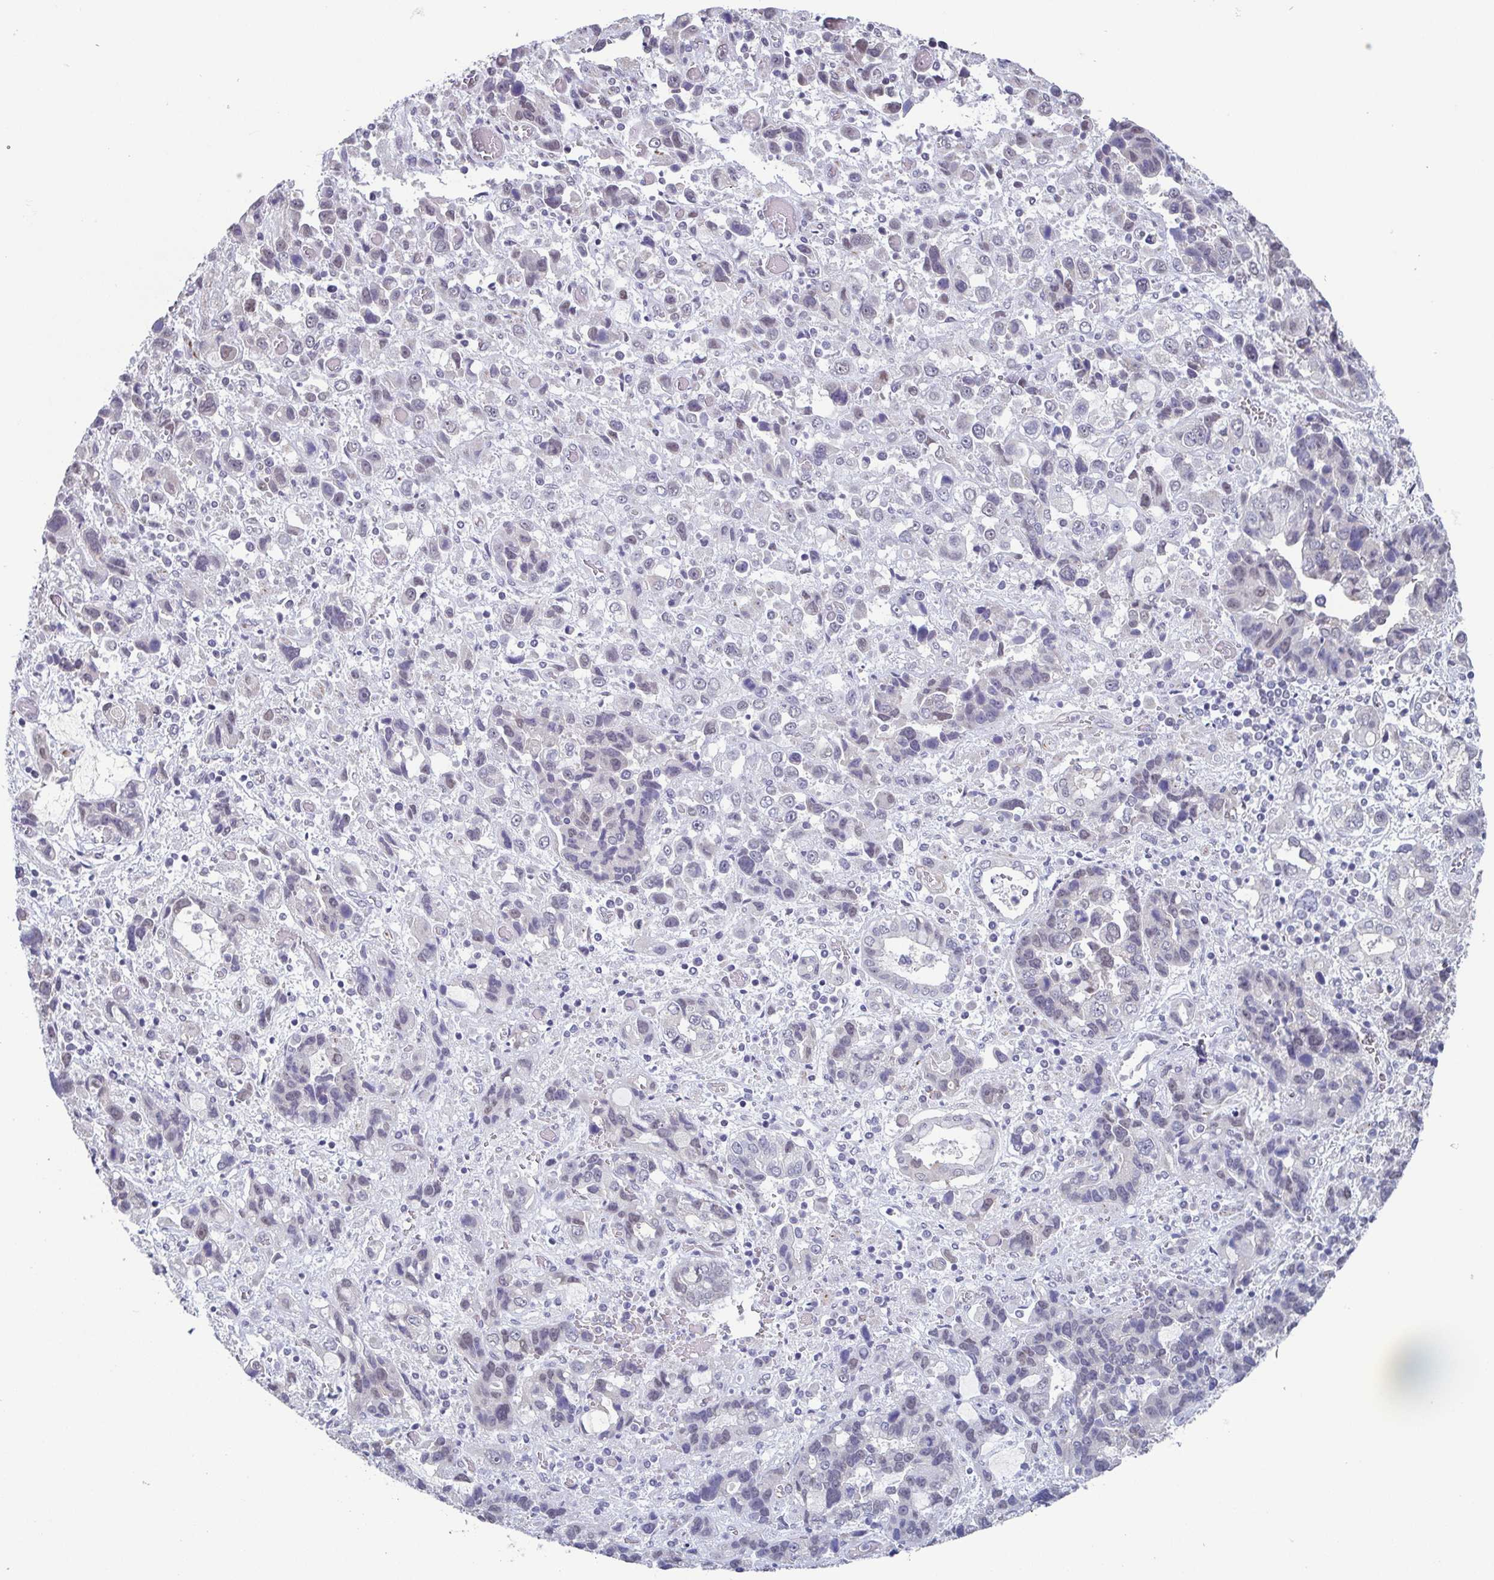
{"staining": {"intensity": "negative", "quantity": "none", "location": "none"}, "tissue": "stomach cancer", "cell_type": "Tumor cells", "image_type": "cancer", "snomed": [{"axis": "morphology", "description": "Adenocarcinoma, NOS"}, {"axis": "topography", "description": "Stomach, upper"}], "caption": "Tumor cells show no significant protein positivity in adenocarcinoma (stomach).", "gene": "TMEM92", "patient": {"sex": "female", "age": 81}}